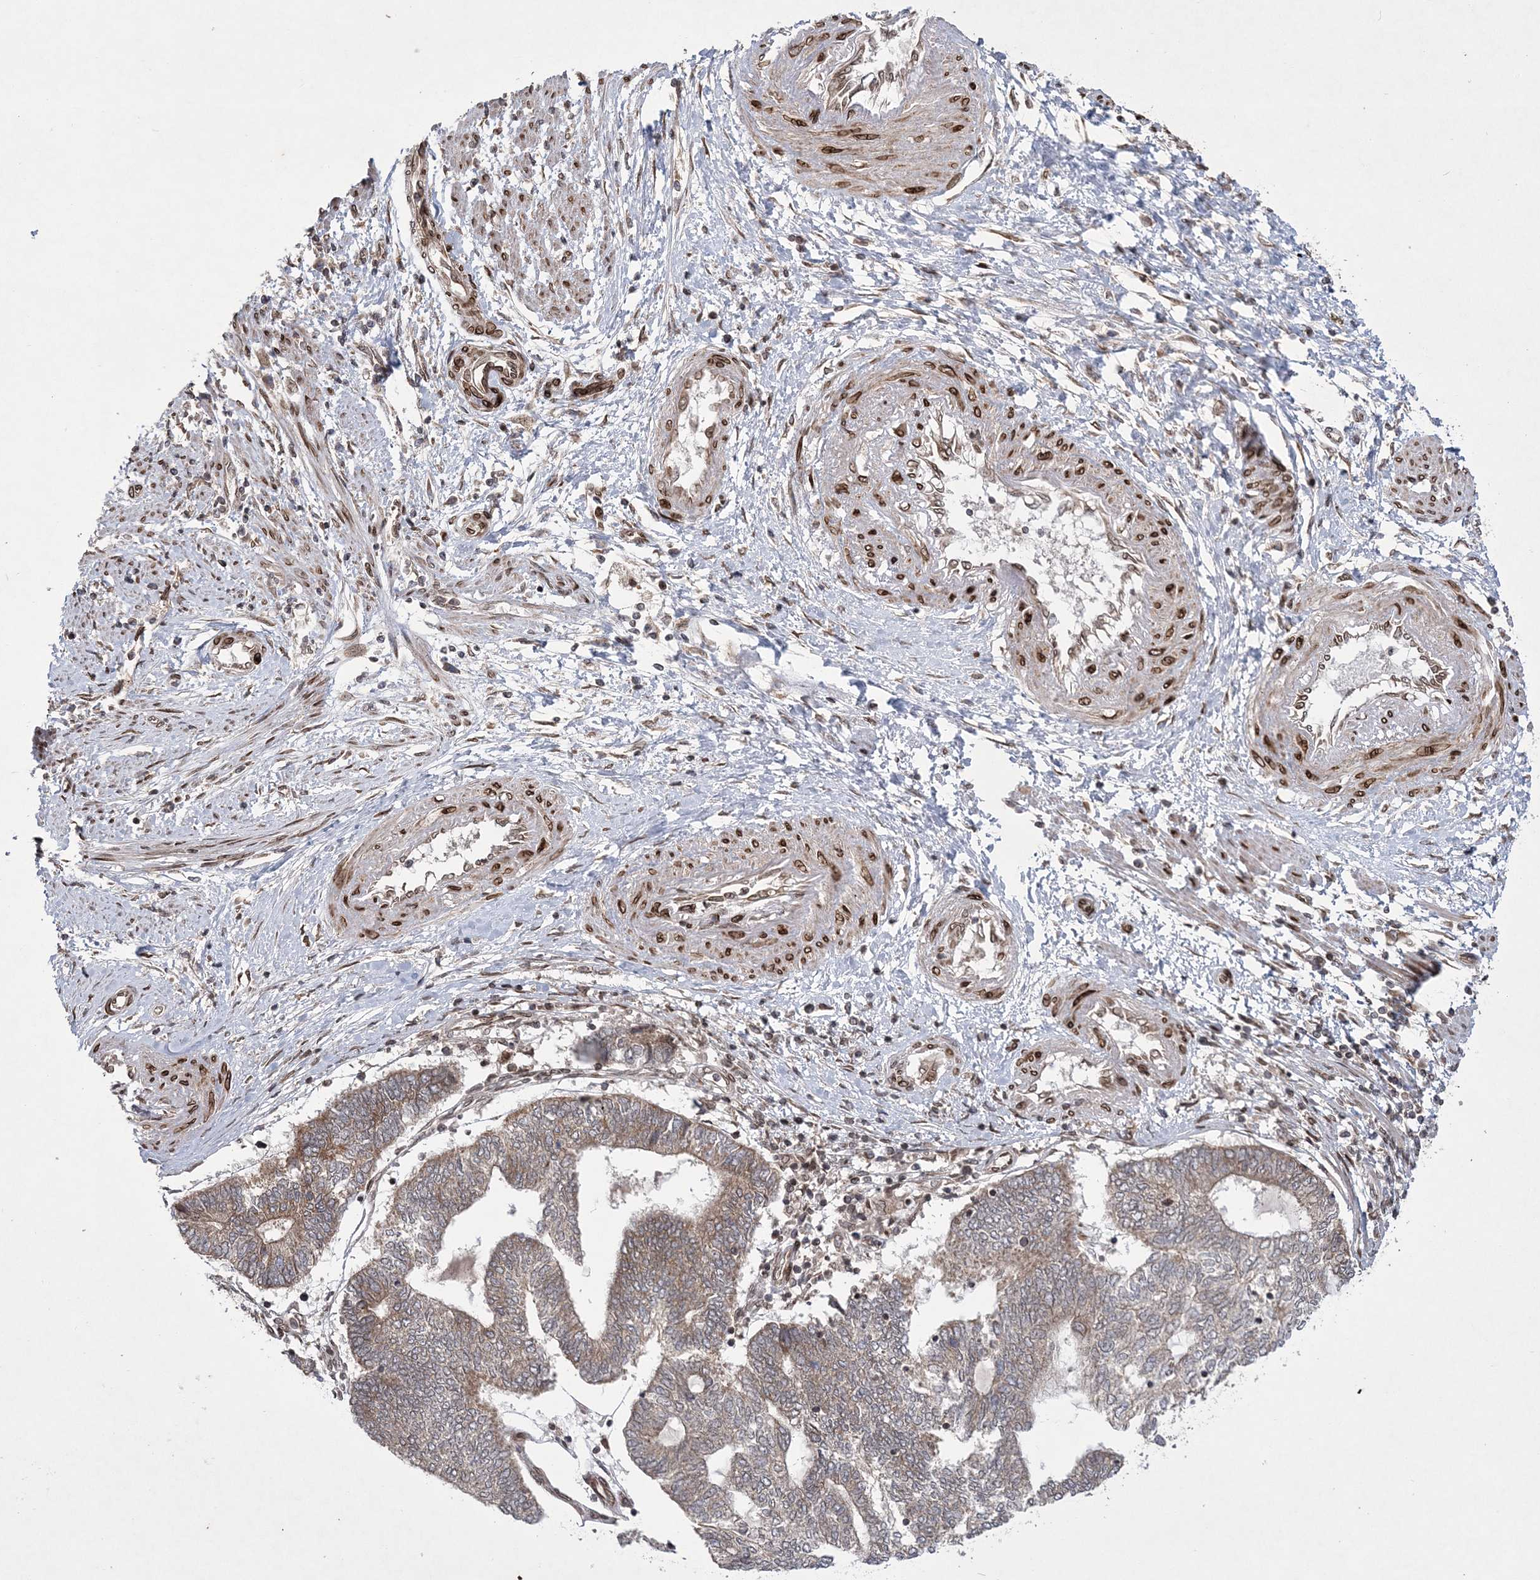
{"staining": {"intensity": "weak", "quantity": "25%-75%", "location": "cytoplasmic/membranous,nuclear"}, "tissue": "endometrial cancer", "cell_type": "Tumor cells", "image_type": "cancer", "snomed": [{"axis": "morphology", "description": "Adenocarcinoma, NOS"}, {"axis": "topography", "description": "Uterus"}, {"axis": "topography", "description": "Endometrium"}], "caption": "Immunohistochemical staining of human endometrial cancer displays weak cytoplasmic/membranous and nuclear protein positivity in approximately 25%-75% of tumor cells.", "gene": "DNAJC27", "patient": {"sex": "female", "age": 70}}